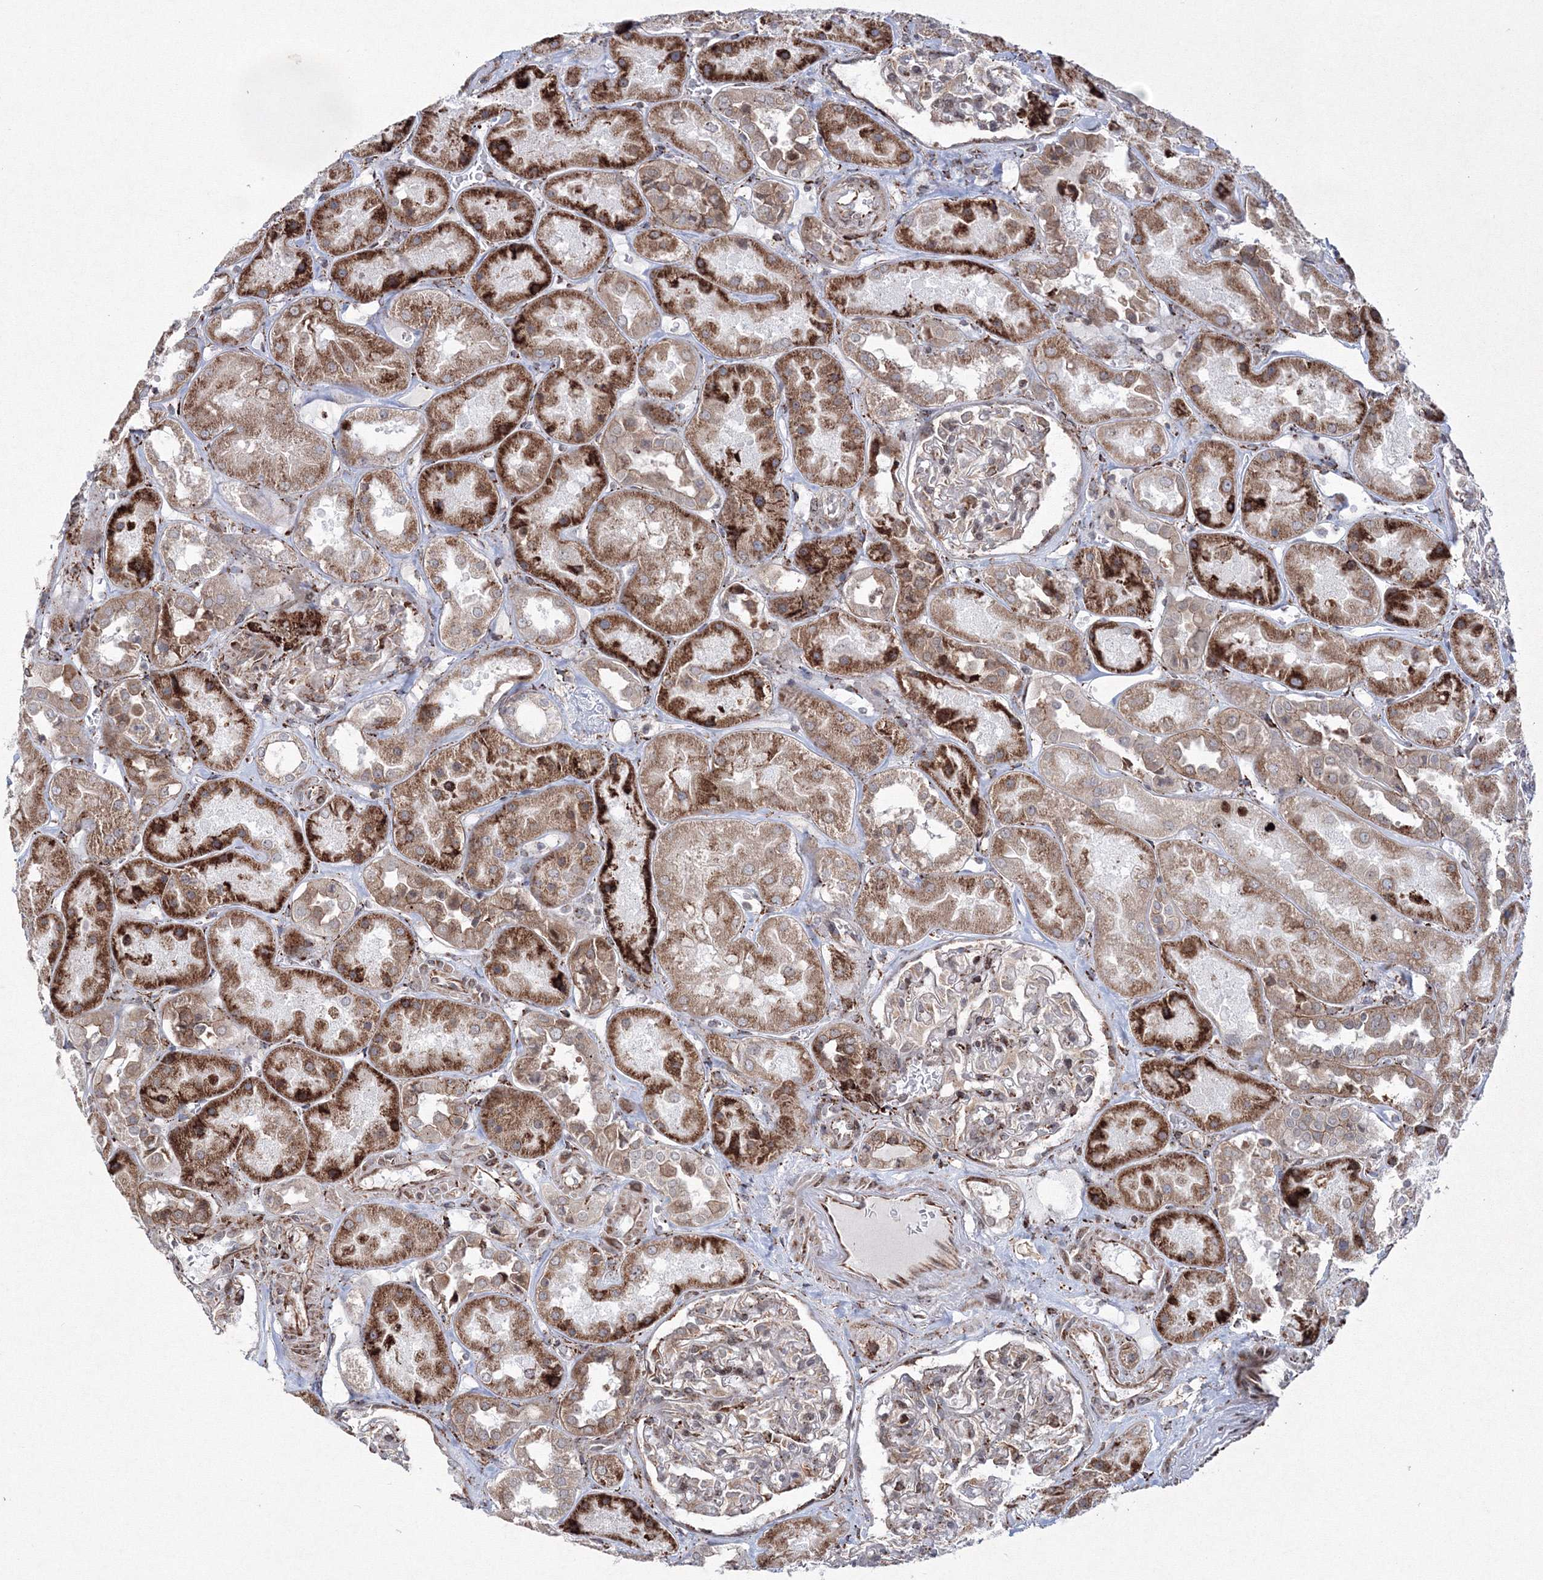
{"staining": {"intensity": "moderate", "quantity": "25%-75%", "location": "cytoplasmic/membranous"}, "tissue": "kidney", "cell_type": "Cells in glomeruli", "image_type": "normal", "snomed": [{"axis": "morphology", "description": "Normal tissue, NOS"}, {"axis": "topography", "description": "Kidney"}], "caption": "Unremarkable kidney exhibits moderate cytoplasmic/membranous staining in about 25%-75% of cells in glomeruli, visualized by immunohistochemistry. (DAB (3,3'-diaminobenzidine) IHC, brown staining for protein, blue staining for nuclei).", "gene": "EFCAB12", "patient": {"sex": "male", "age": 70}}